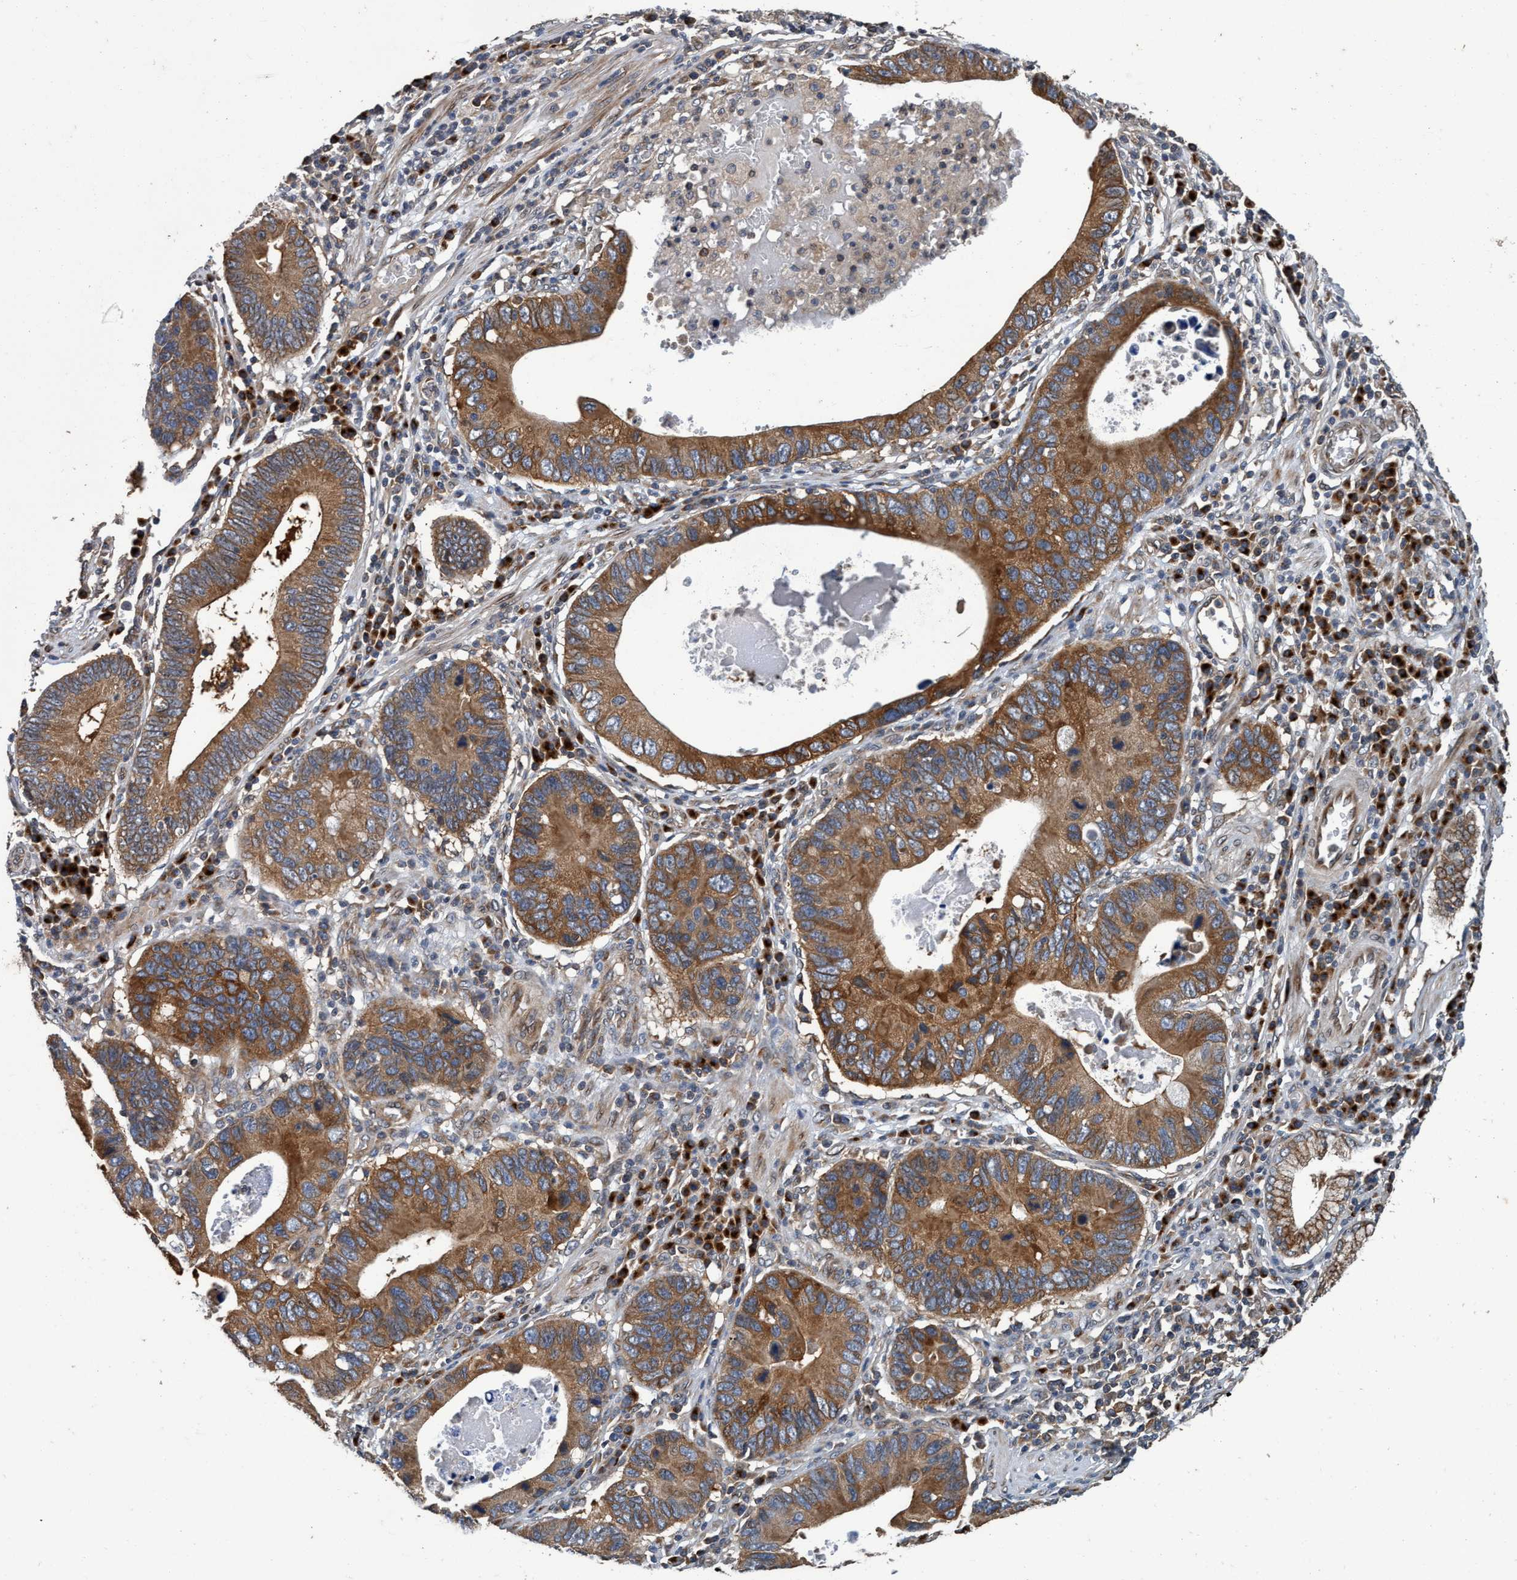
{"staining": {"intensity": "strong", "quantity": ">75%", "location": "cytoplasmic/membranous"}, "tissue": "stomach cancer", "cell_type": "Tumor cells", "image_type": "cancer", "snomed": [{"axis": "morphology", "description": "Adenocarcinoma, NOS"}, {"axis": "topography", "description": "Stomach"}], "caption": "Immunohistochemistry (IHC) staining of adenocarcinoma (stomach), which shows high levels of strong cytoplasmic/membranous positivity in about >75% of tumor cells indicating strong cytoplasmic/membranous protein staining. The staining was performed using DAB (3,3'-diaminobenzidine) (brown) for protein detection and nuclei were counterstained in hematoxylin (blue).", "gene": "MACC1", "patient": {"sex": "male", "age": 59}}